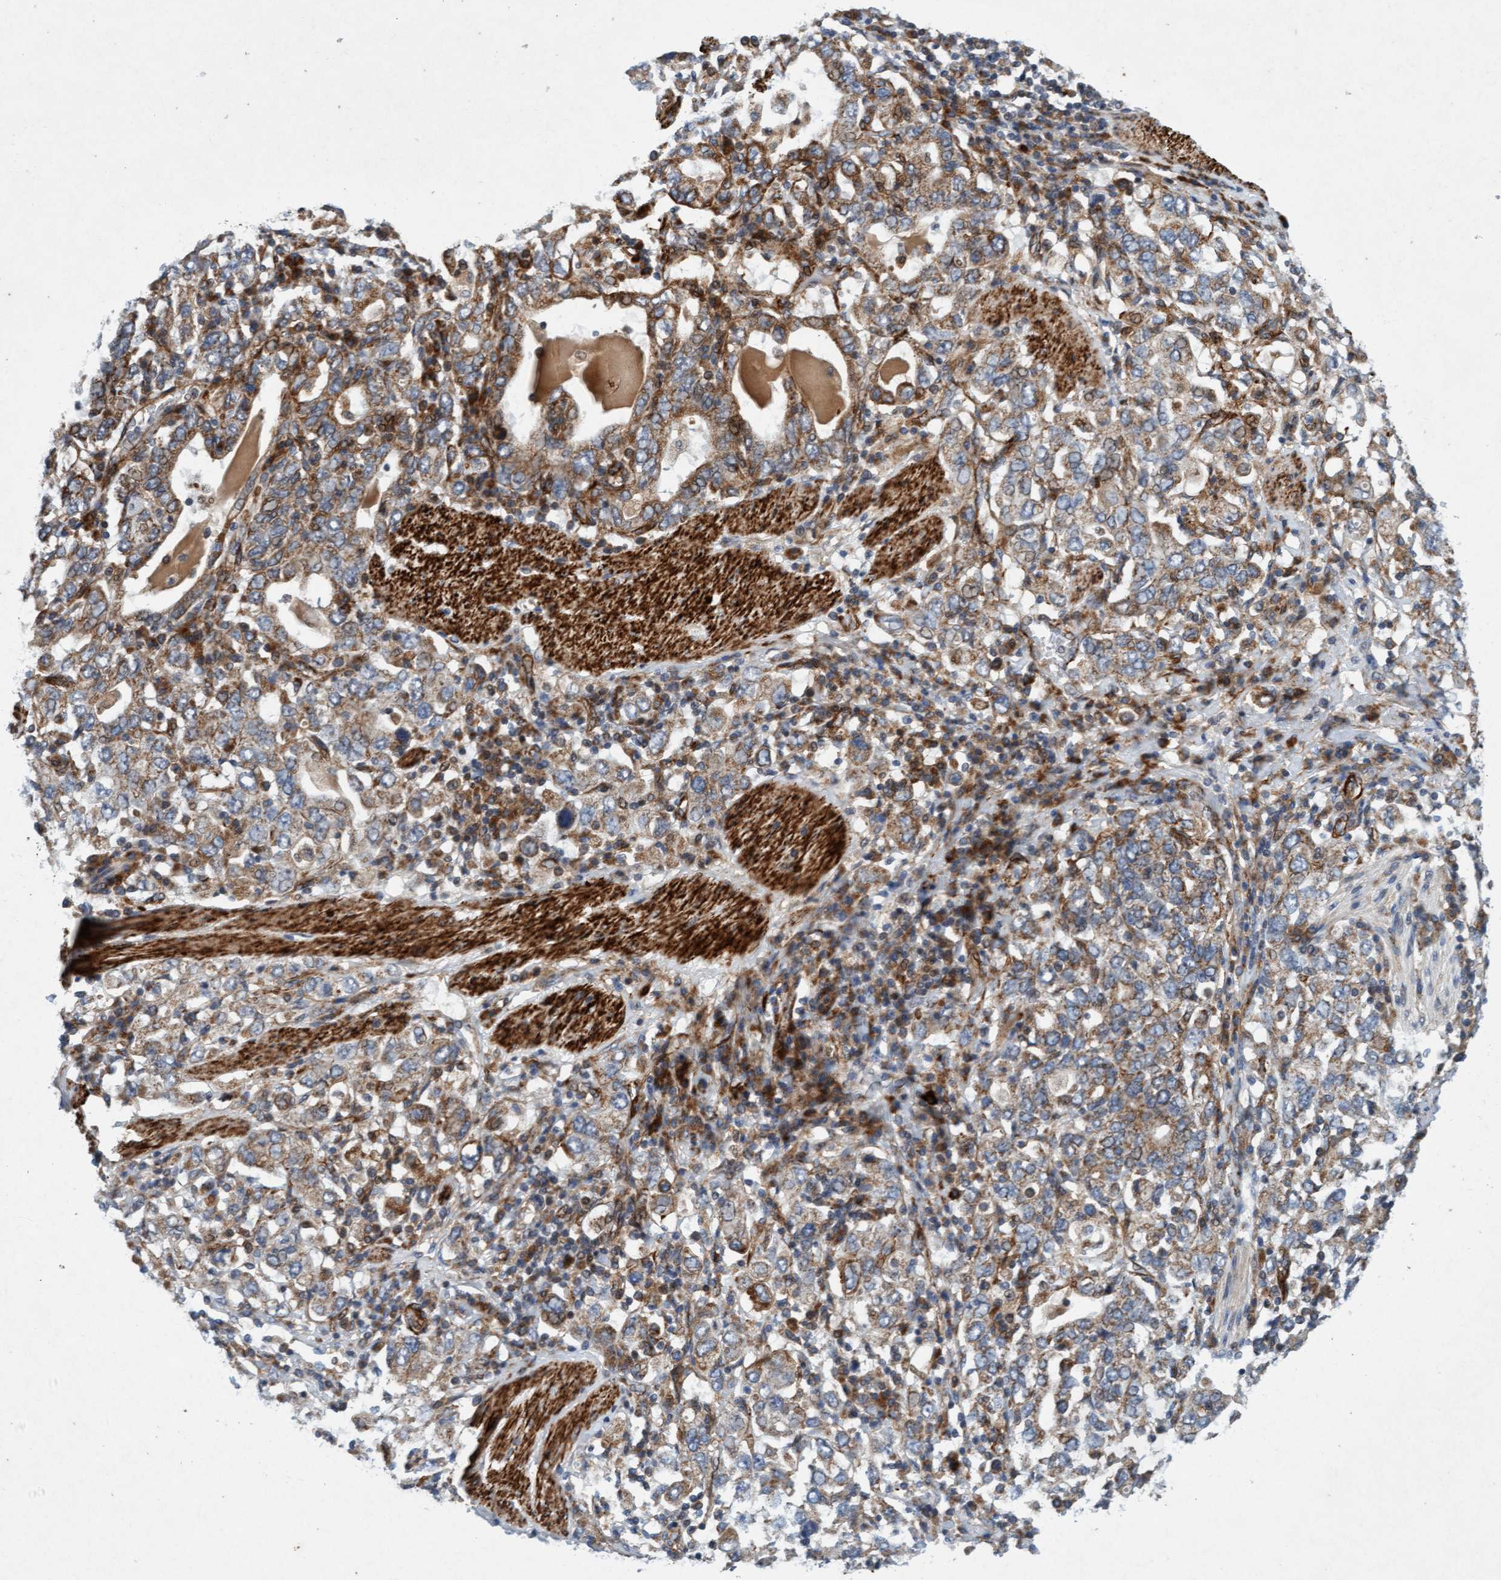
{"staining": {"intensity": "weak", "quantity": ">75%", "location": "cytoplasmic/membranous"}, "tissue": "stomach cancer", "cell_type": "Tumor cells", "image_type": "cancer", "snomed": [{"axis": "morphology", "description": "Adenocarcinoma, NOS"}, {"axis": "topography", "description": "Stomach, upper"}], "caption": "Adenocarcinoma (stomach) tissue demonstrates weak cytoplasmic/membranous expression in approximately >75% of tumor cells, visualized by immunohistochemistry.", "gene": "TMEM70", "patient": {"sex": "male", "age": 62}}